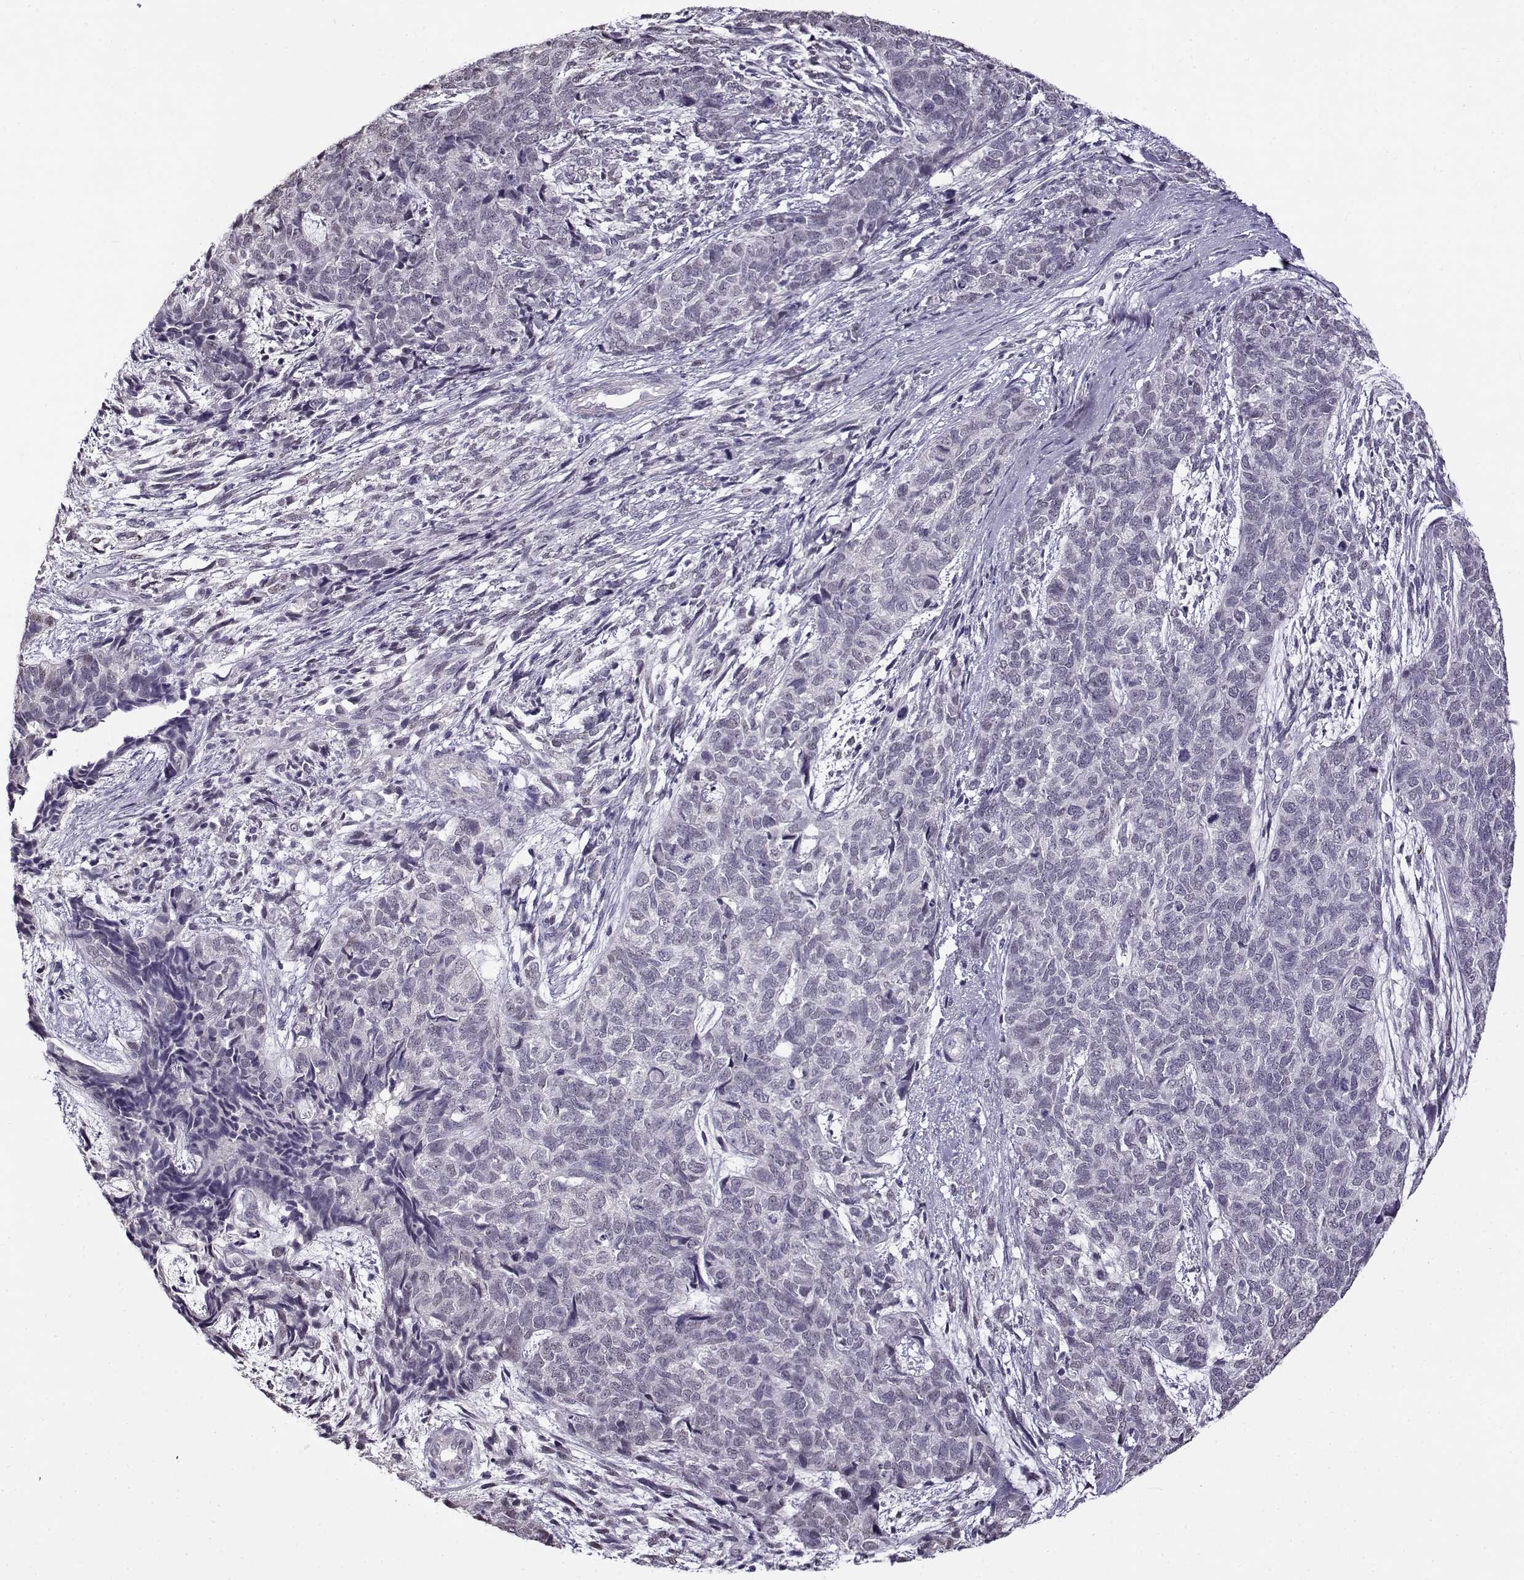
{"staining": {"intensity": "negative", "quantity": "none", "location": "none"}, "tissue": "cervical cancer", "cell_type": "Tumor cells", "image_type": "cancer", "snomed": [{"axis": "morphology", "description": "Squamous cell carcinoma, NOS"}, {"axis": "topography", "description": "Cervix"}], "caption": "Protein analysis of cervical cancer (squamous cell carcinoma) reveals no significant positivity in tumor cells.", "gene": "TEX55", "patient": {"sex": "female", "age": 63}}